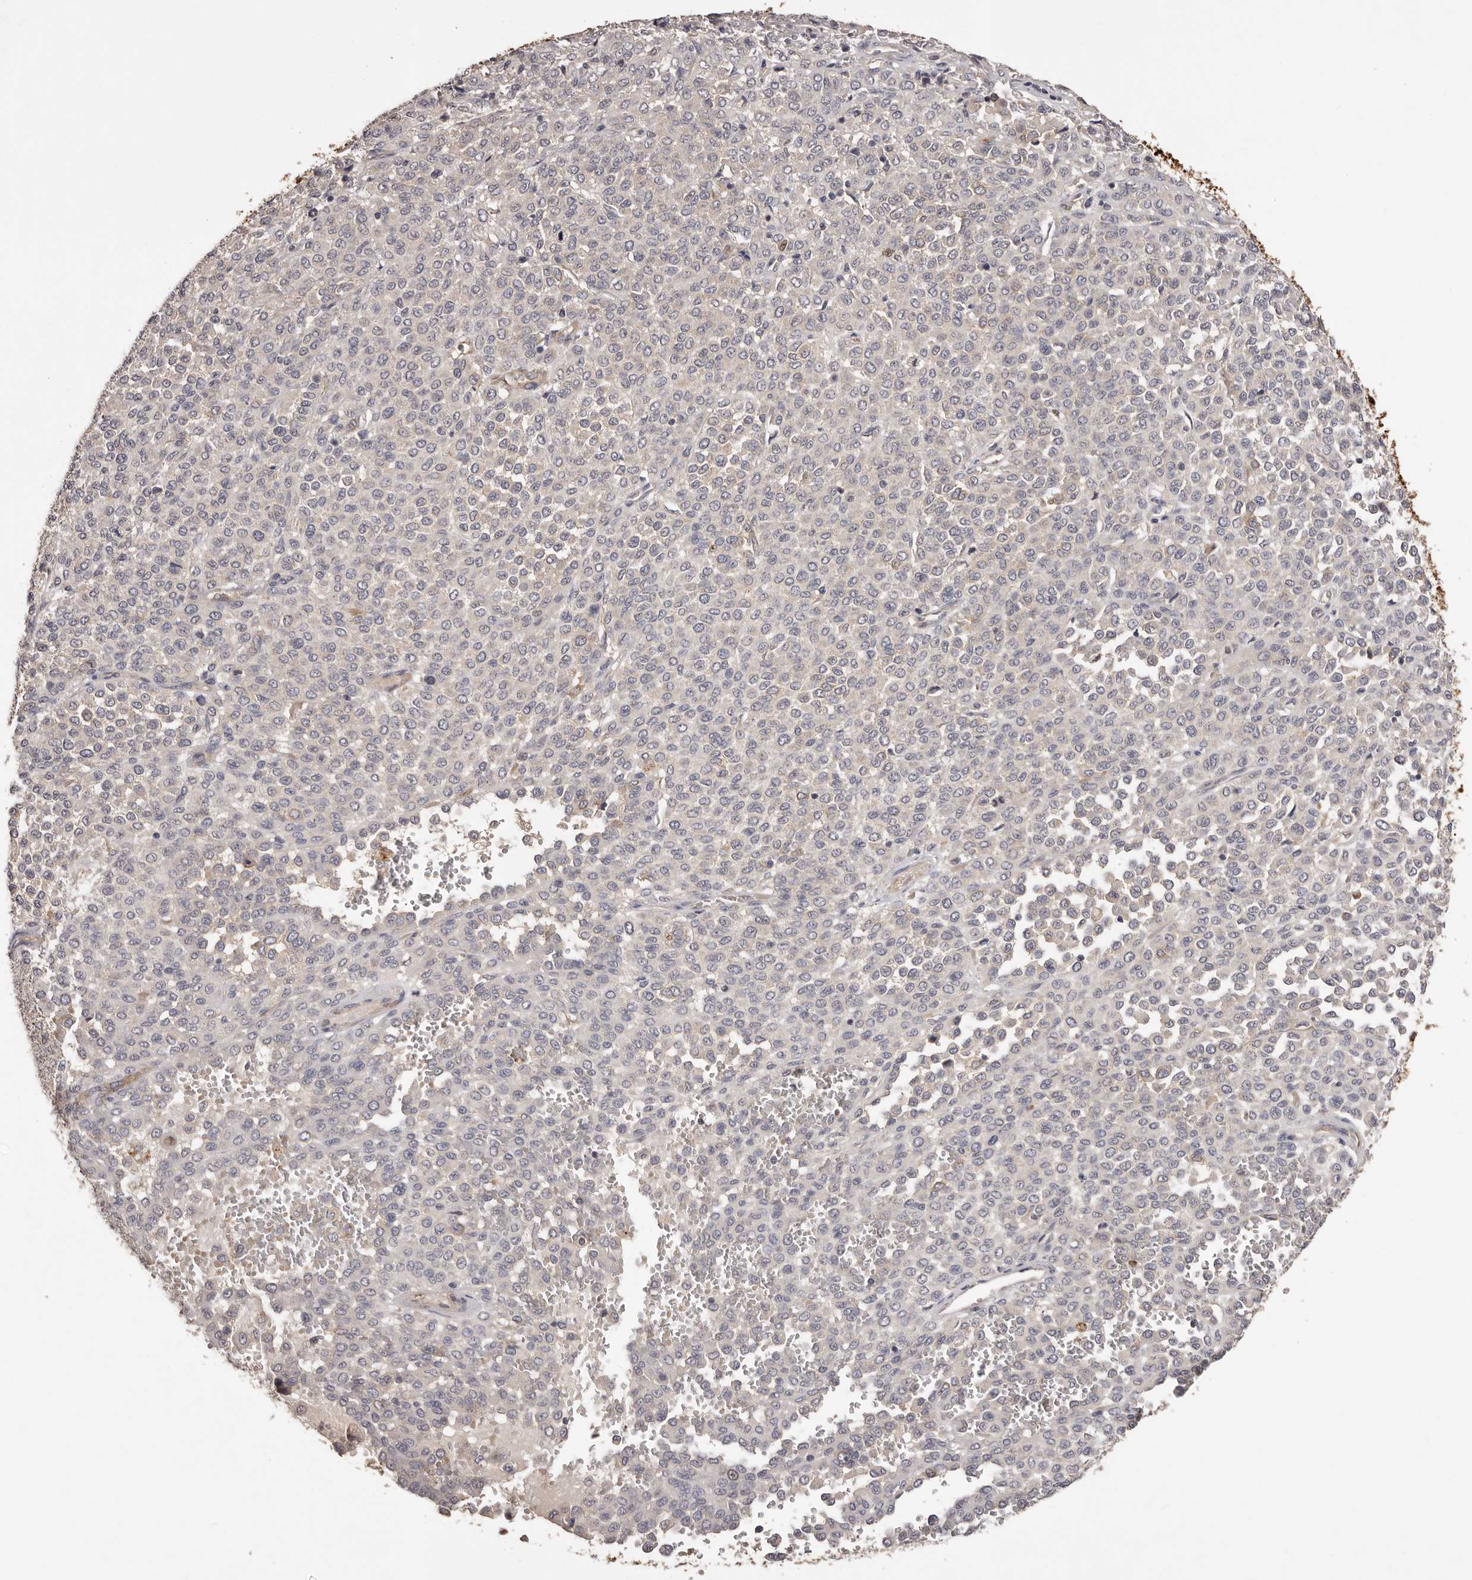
{"staining": {"intensity": "negative", "quantity": "none", "location": "none"}, "tissue": "melanoma", "cell_type": "Tumor cells", "image_type": "cancer", "snomed": [{"axis": "morphology", "description": "Malignant melanoma, Metastatic site"}, {"axis": "topography", "description": "Pancreas"}], "caption": "This is an immunohistochemistry (IHC) photomicrograph of human melanoma. There is no expression in tumor cells.", "gene": "LTV1", "patient": {"sex": "female", "age": 30}}